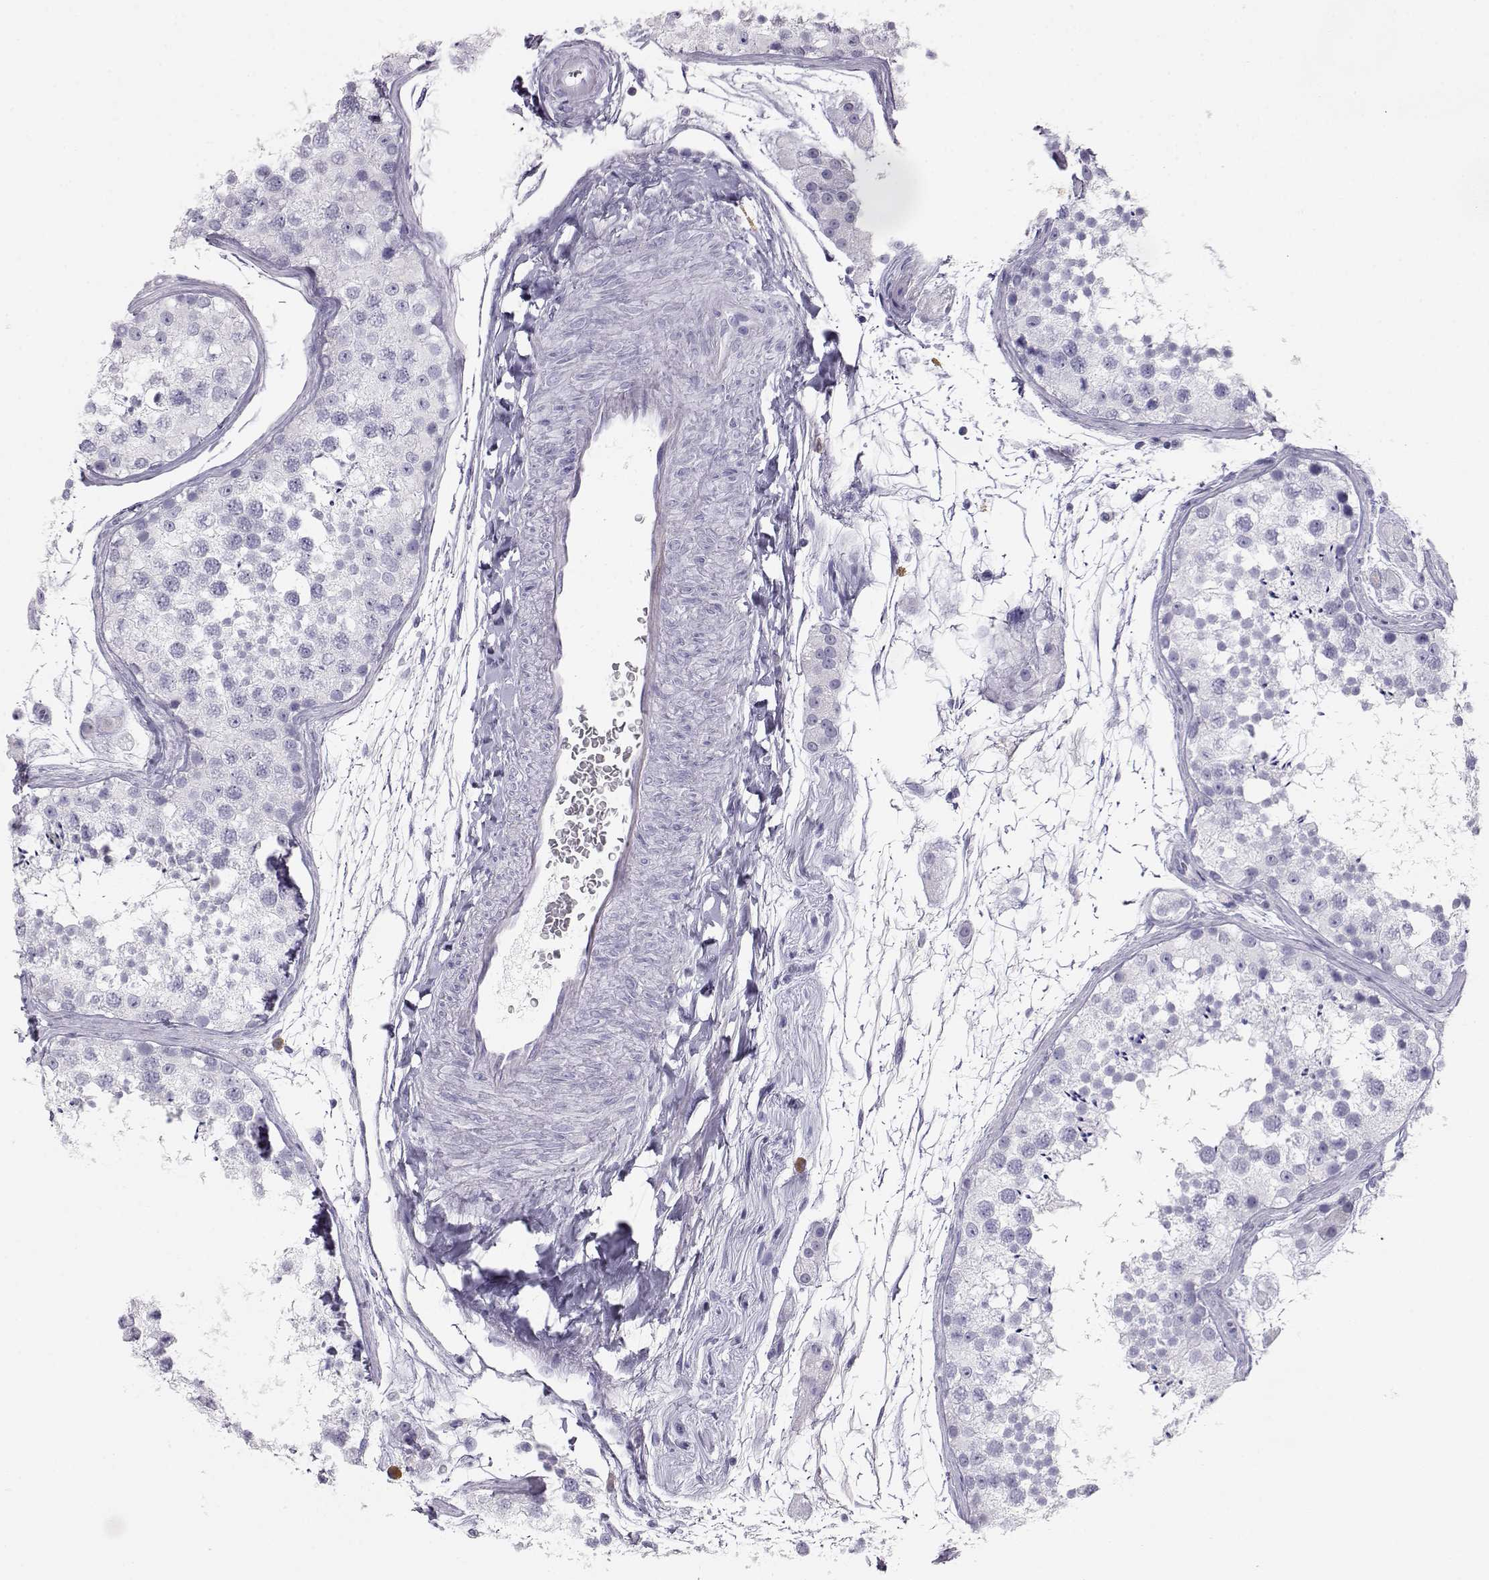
{"staining": {"intensity": "negative", "quantity": "none", "location": "none"}, "tissue": "testis", "cell_type": "Cells in seminiferous ducts", "image_type": "normal", "snomed": [{"axis": "morphology", "description": "Normal tissue, NOS"}, {"axis": "topography", "description": "Testis"}], "caption": "A high-resolution photomicrograph shows immunohistochemistry (IHC) staining of unremarkable testis, which demonstrates no significant positivity in cells in seminiferous ducts.", "gene": "ITLN1", "patient": {"sex": "male", "age": 41}}